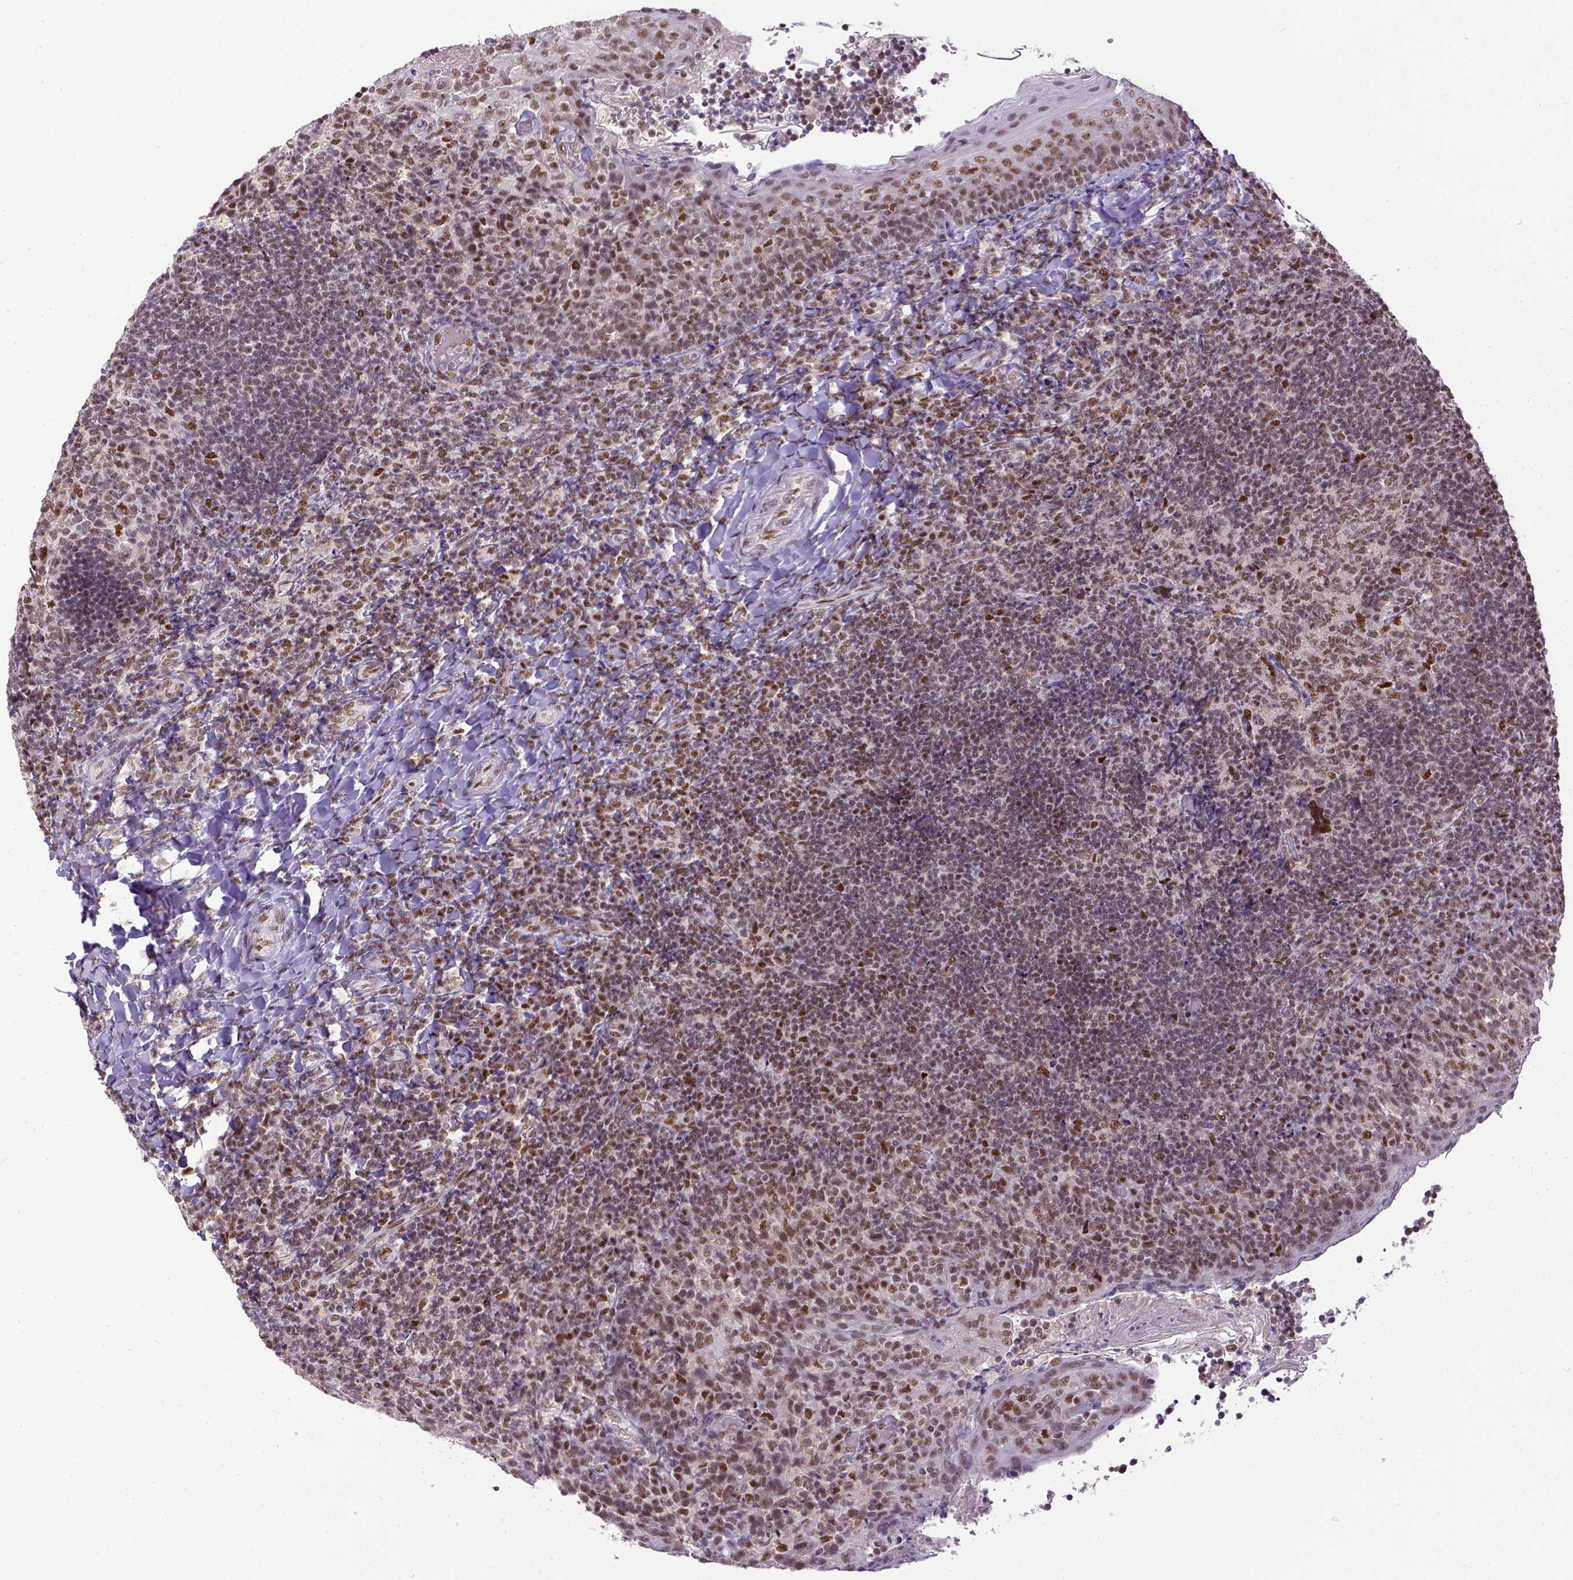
{"staining": {"intensity": "moderate", "quantity": ">75%", "location": "nuclear"}, "tissue": "tonsil", "cell_type": "Germinal center cells", "image_type": "normal", "snomed": [{"axis": "morphology", "description": "Normal tissue, NOS"}, {"axis": "topography", "description": "Tonsil"}], "caption": "The histopathology image exhibits staining of benign tonsil, revealing moderate nuclear protein expression (brown color) within germinal center cells.", "gene": "ERCC1", "patient": {"sex": "female", "age": 10}}